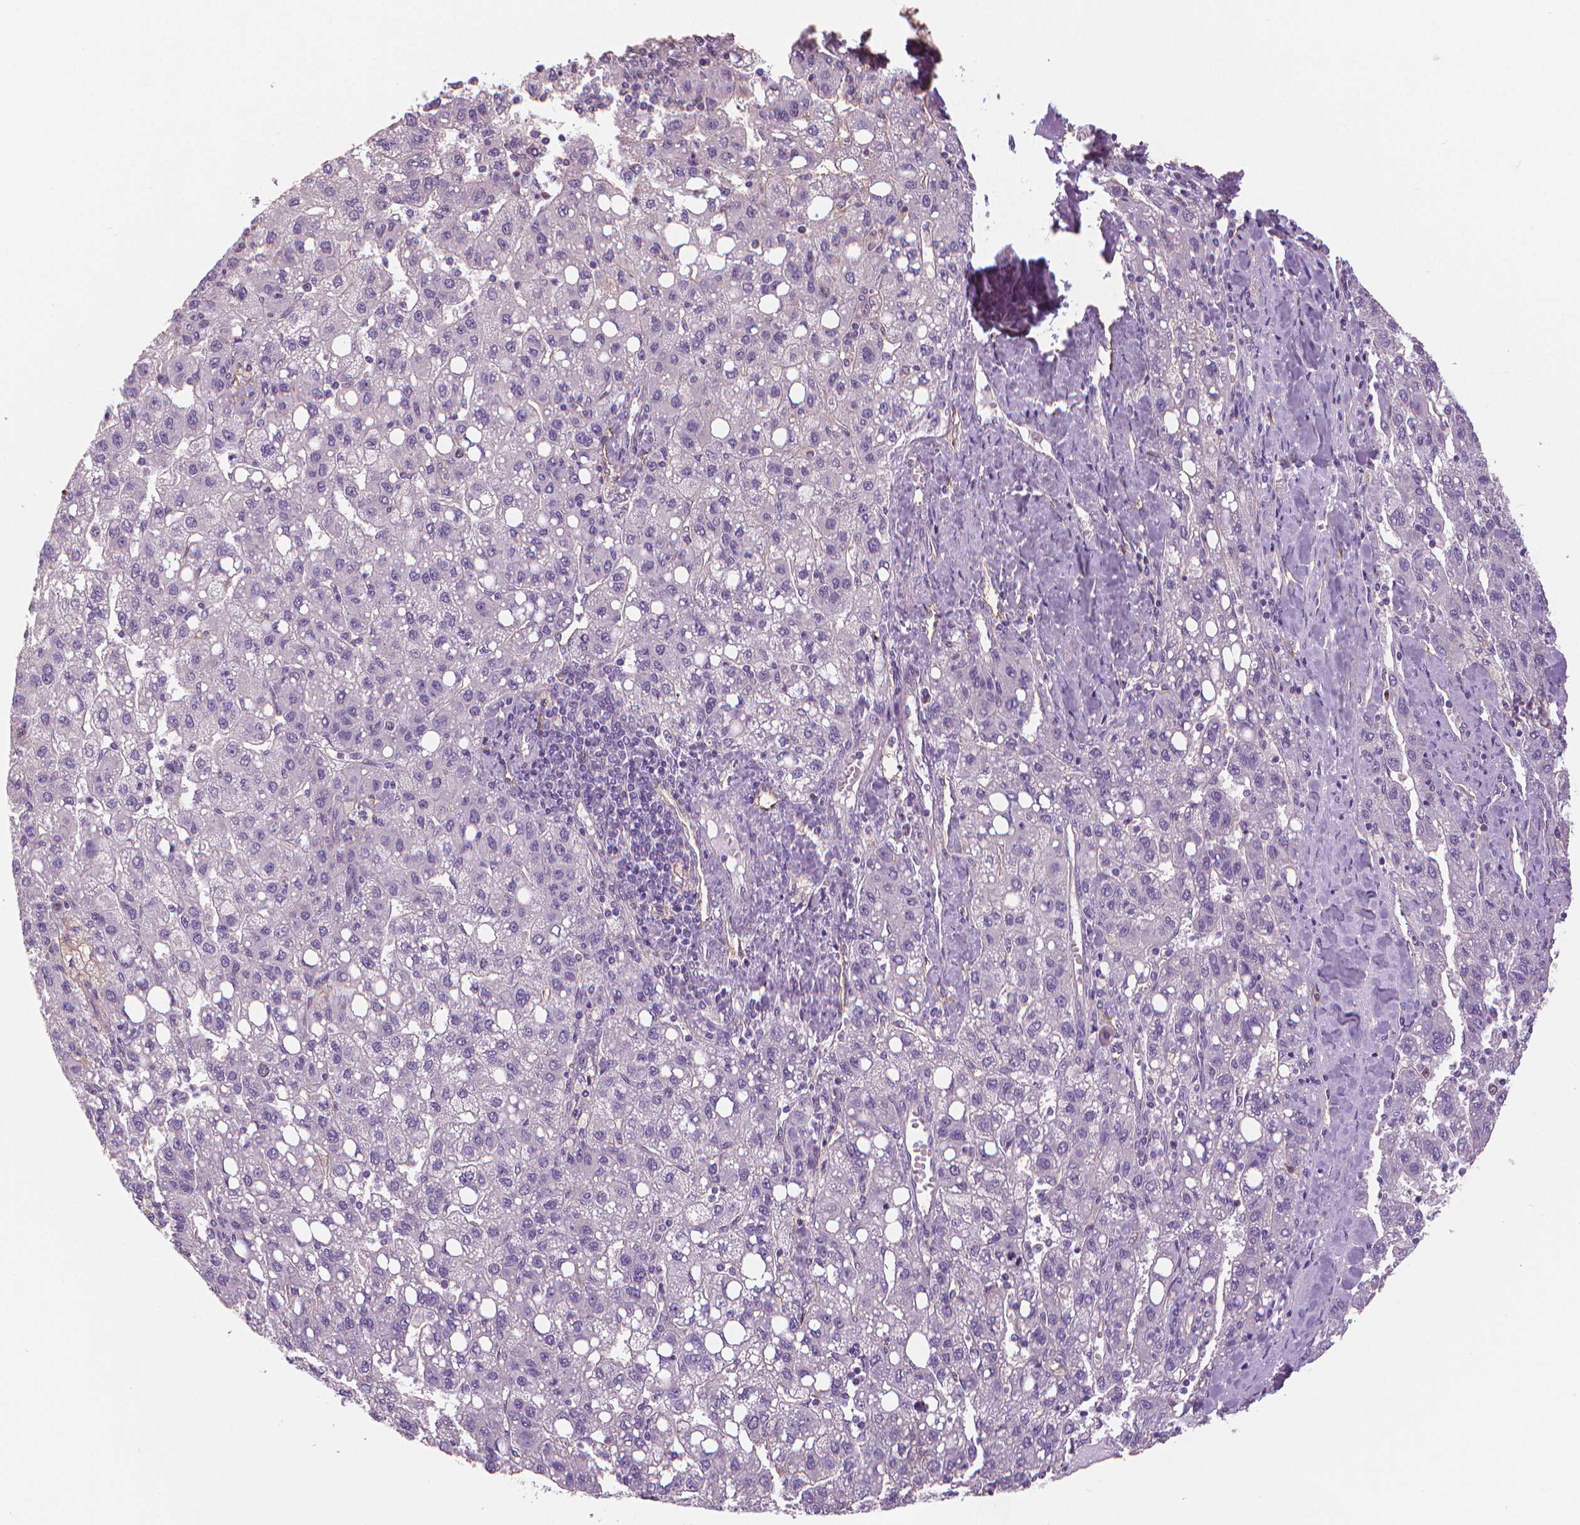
{"staining": {"intensity": "negative", "quantity": "none", "location": "none"}, "tissue": "liver cancer", "cell_type": "Tumor cells", "image_type": "cancer", "snomed": [{"axis": "morphology", "description": "Carcinoma, Hepatocellular, NOS"}, {"axis": "topography", "description": "Liver"}], "caption": "This photomicrograph is of liver hepatocellular carcinoma stained with IHC to label a protein in brown with the nuclei are counter-stained blue. There is no positivity in tumor cells.", "gene": "MKI67", "patient": {"sex": "female", "age": 82}}